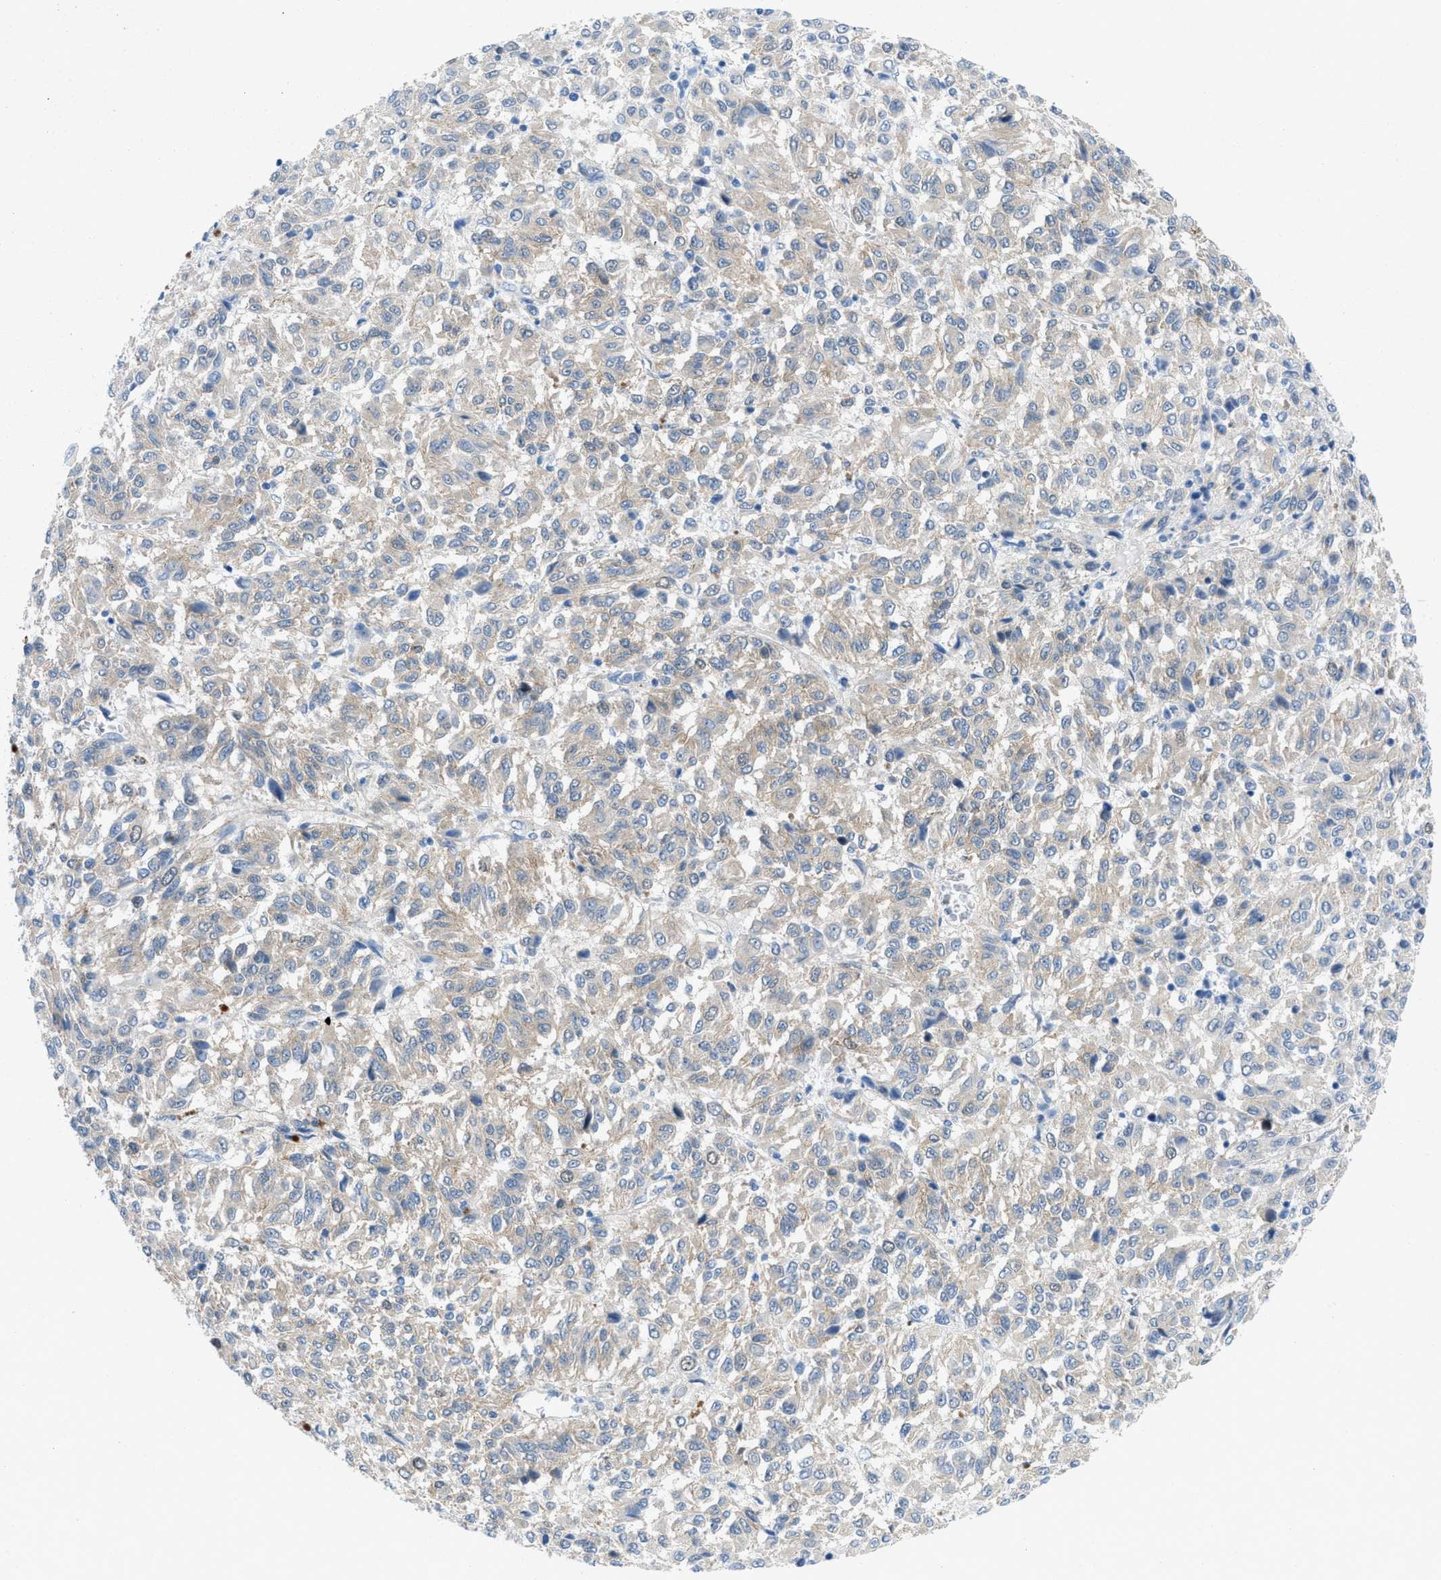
{"staining": {"intensity": "negative", "quantity": "none", "location": "none"}, "tissue": "melanoma", "cell_type": "Tumor cells", "image_type": "cancer", "snomed": [{"axis": "morphology", "description": "Malignant melanoma, Metastatic site"}, {"axis": "topography", "description": "Lung"}], "caption": "Tumor cells show no significant protein staining in malignant melanoma (metastatic site).", "gene": "PDLIM5", "patient": {"sex": "male", "age": 64}}